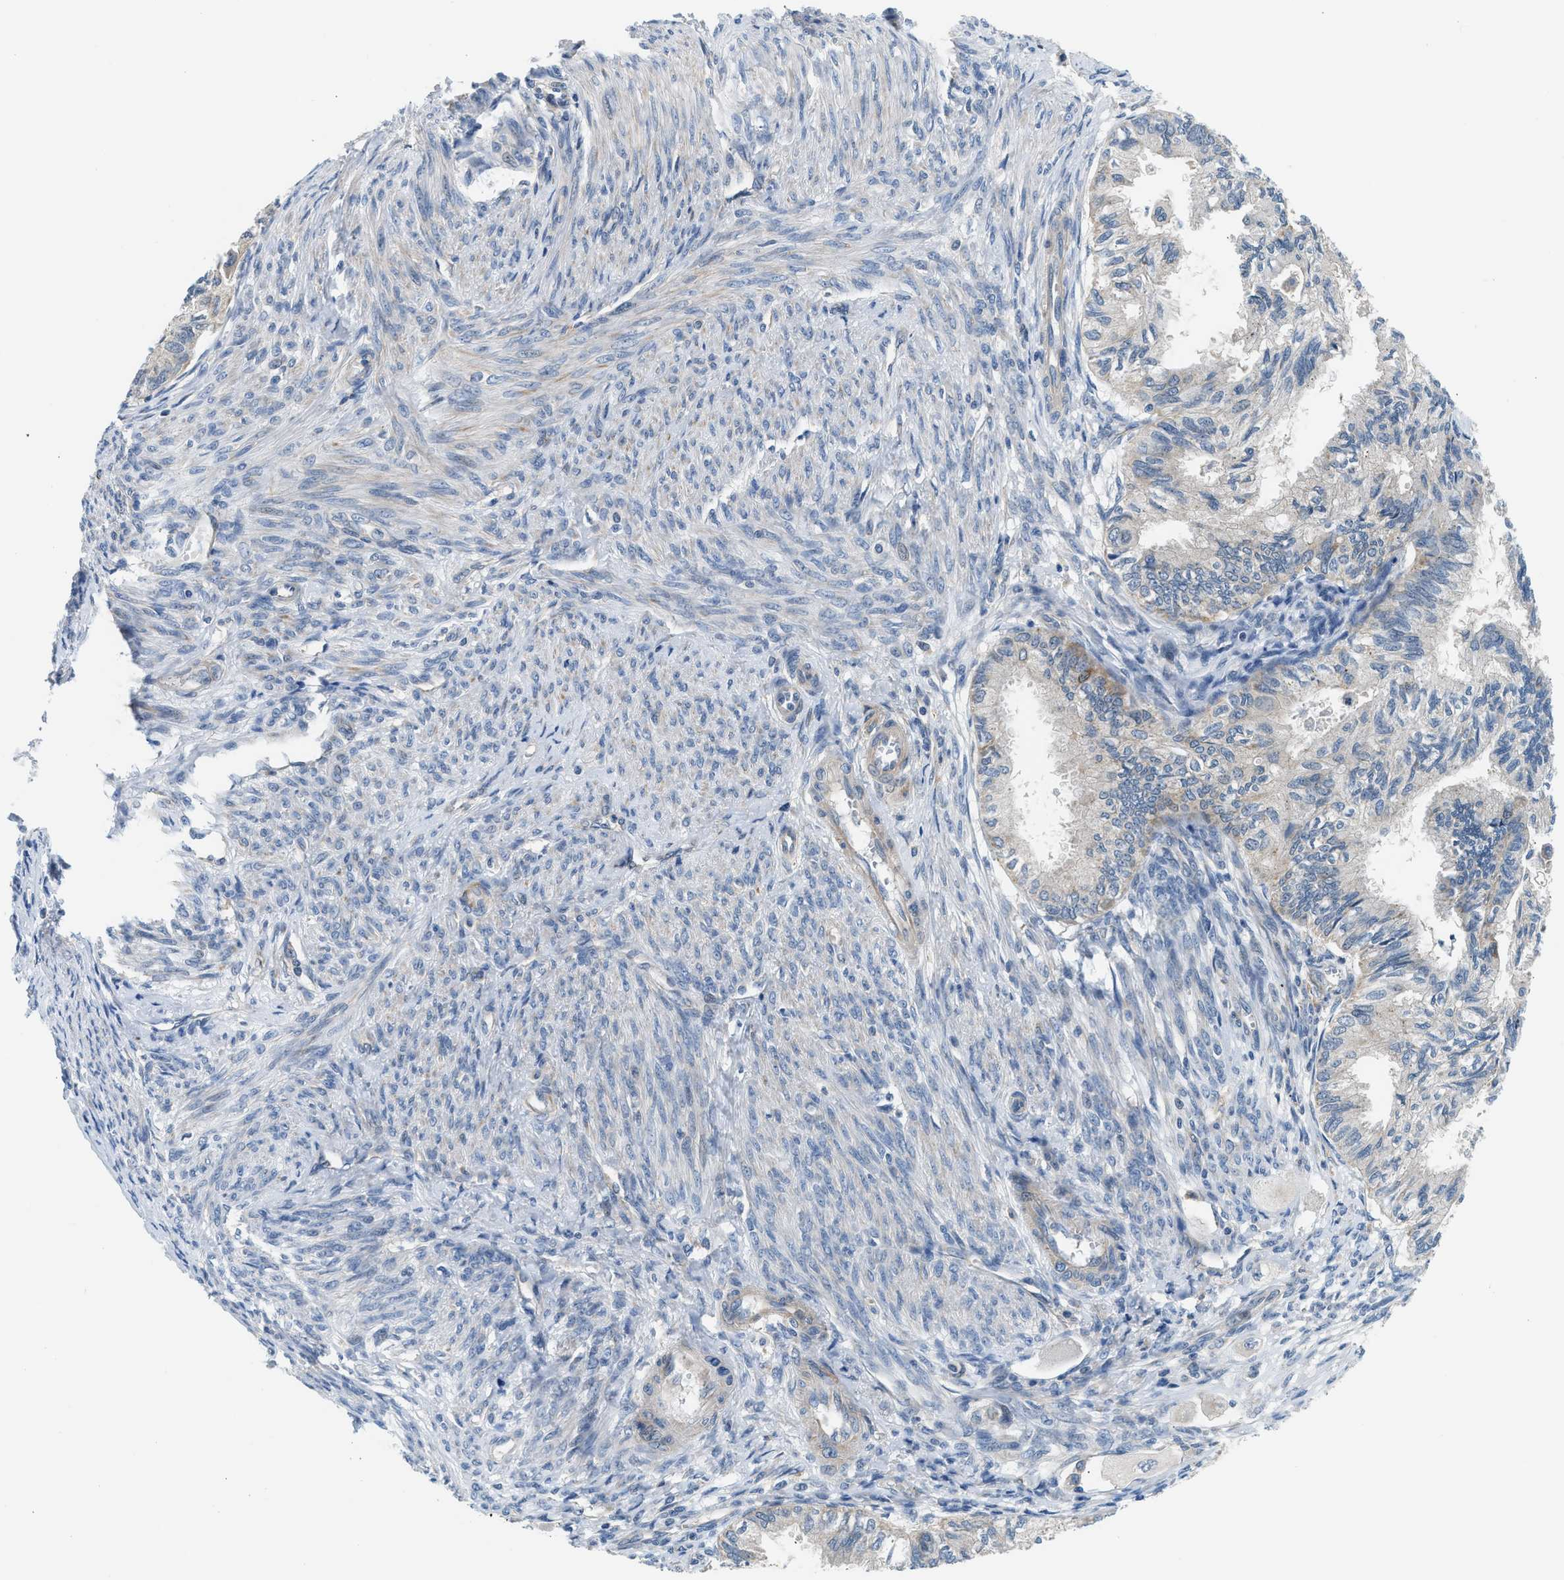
{"staining": {"intensity": "weak", "quantity": "<25%", "location": "cytoplasmic/membranous"}, "tissue": "cervical cancer", "cell_type": "Tumor cells", "image_type": "cancer", "snomed": [{"axis": "morphology", "description": "Normal tissue, NOS"}, {"axis": "morphology", "description": "Adenocarcinoma, NOS"}, {"axis": "topography", "description": "Cervix"}, {"axis": "topography", "description": "Endometrium"}], "caption": "Tumor cells are negative for protein expression in human cervical cancer. (Stains: DAB (3,3'-diaminobenzidine) immunohistochemistry (IHC) with hematoxylin counter stain, Microscopy: brightfield microscopy at high magnification).", "gene": "LPIN2", "patient": {"sex": "female", "age": 86}}